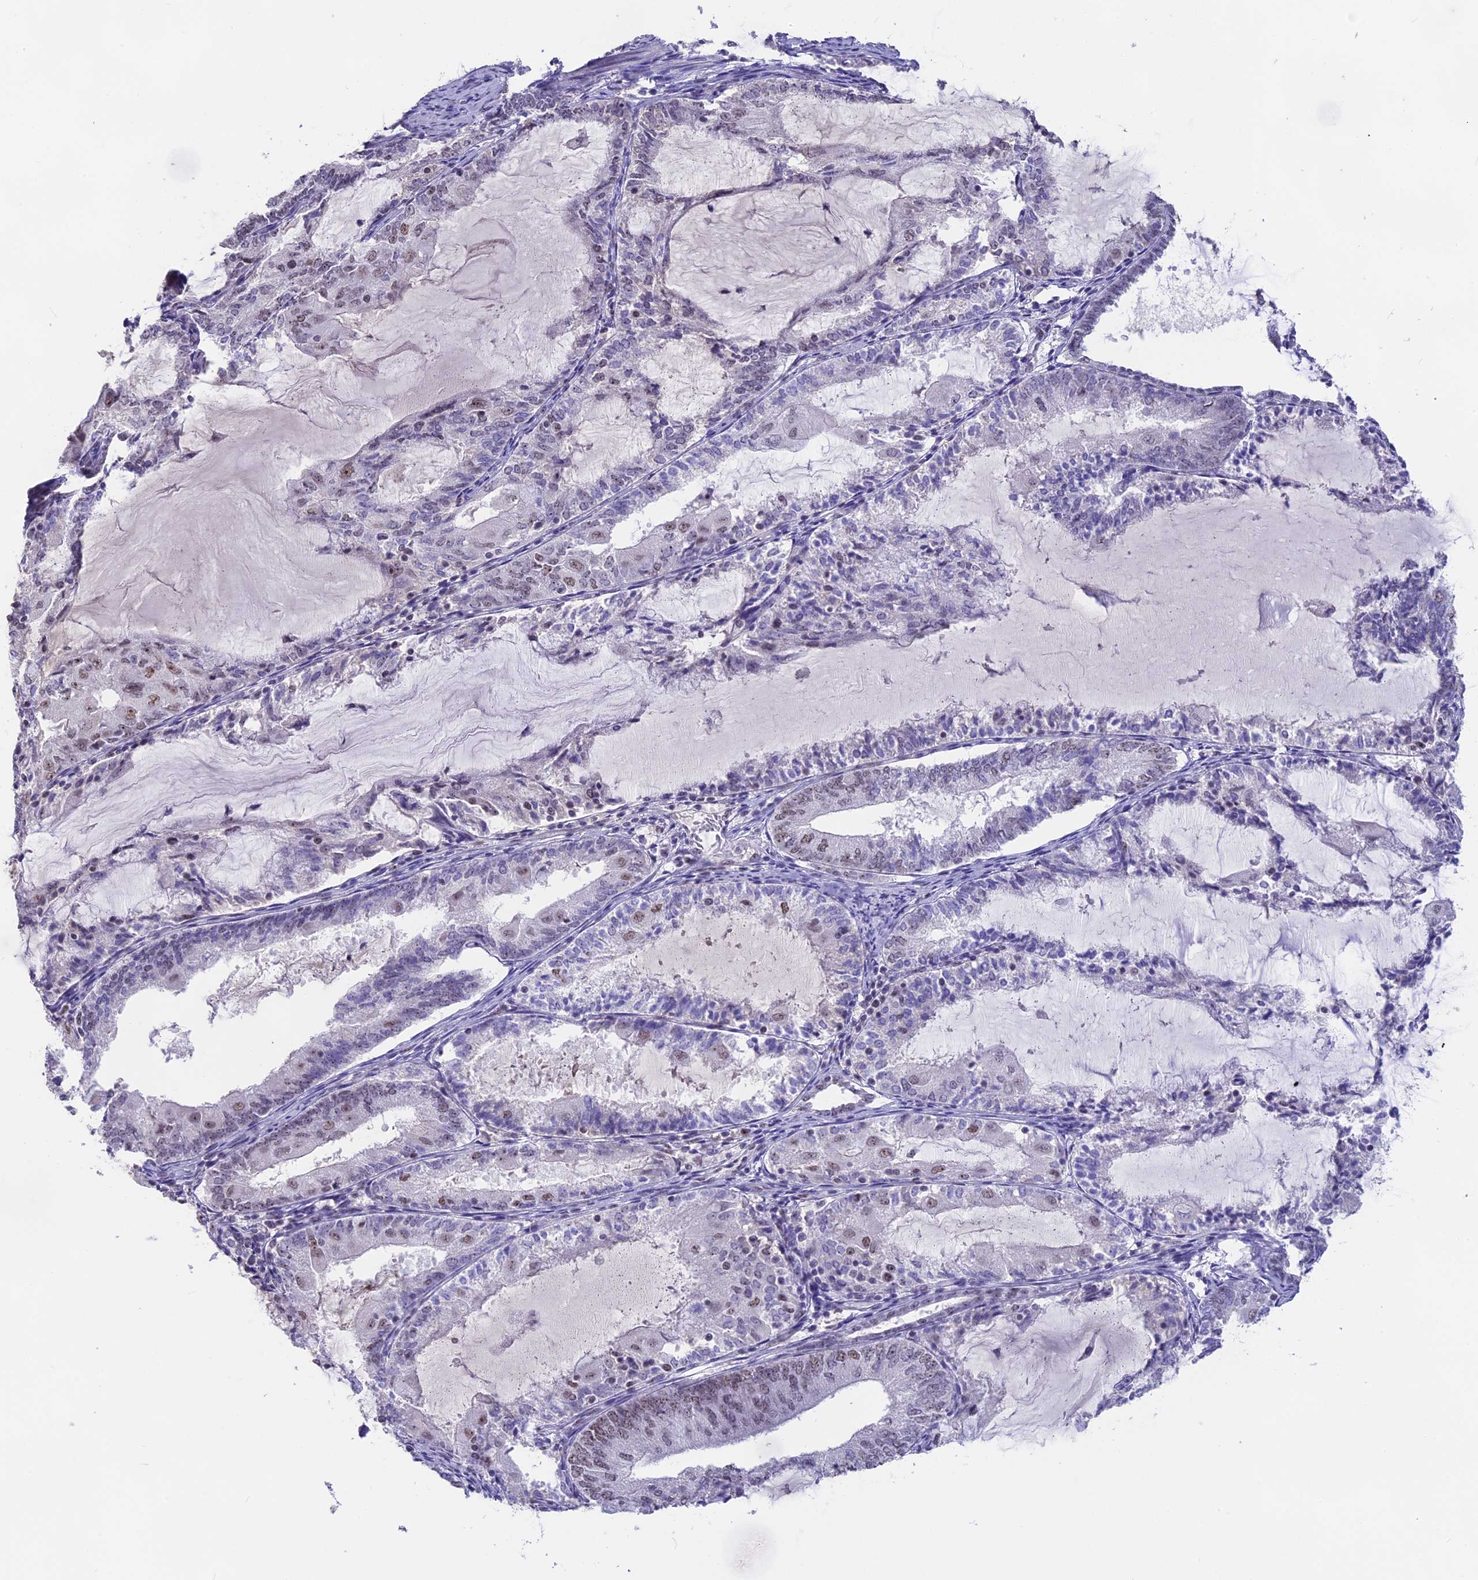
{"staining": {"intensity": "moderate", "quantity": "25%-75%", "location": "nuclear"}, "tissue": "endometrial cancer", "cell_type": "Tumor cells", "image_type": "cancer", "snomed": [{"axis": "morphology", "description": "Adenocarcinoma, NOS"}, {"axis": "topography", "description": "Endometrium"}], "caption": "A high-resolution photomicrograph shows immunohistochemistry staining of adenocarcinoma (endometrial), which displays moderate nuclear staining in approximately 25%-75% of tumor cells.", "gene": "SETD2", "patient": {"sex": "female", "age": 81}}